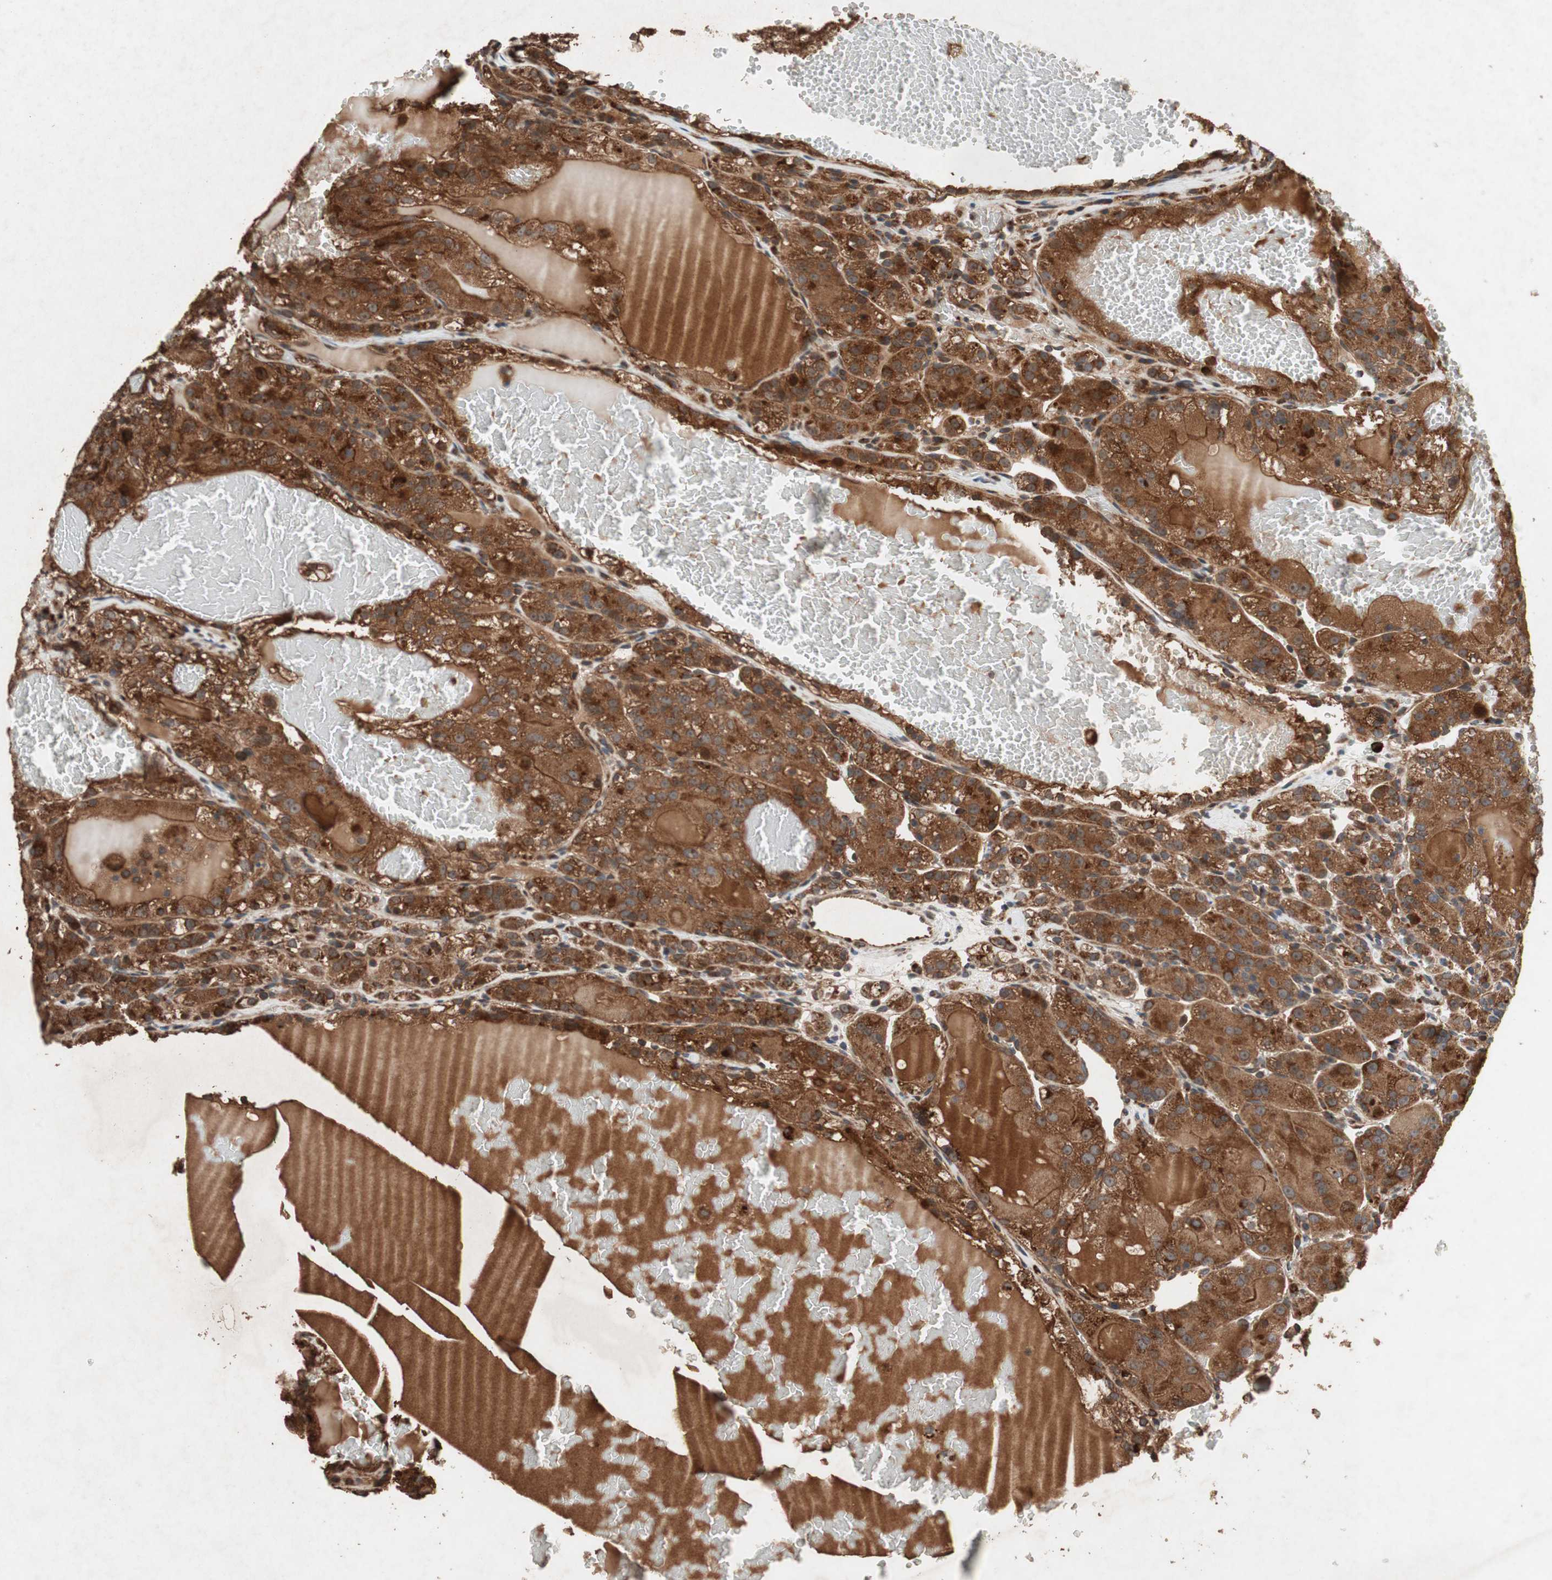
{"staining": {"intensity": "strong", "quantity": ">75%", "location": "cytoplasmic/membranous"}, "tissue": "renal cancer", "cell_type": "Tumor cells", "image_type": "cancer", "snomed": [{"axis": "morphology", "description": "Normal tissue, NOS"}, {"axis": "morphology", "description": "Adenocarcinoma, NOS"}, {"axis": "topography", "description": "Kidney"}], "caption": "Renal adenocarcinoma stained for a protein demonstrates strong cytoplasmic/membranous positivity in tumor cells.", "gene": "RAB1A", "patient": {"sex": "male", "age": 61}}